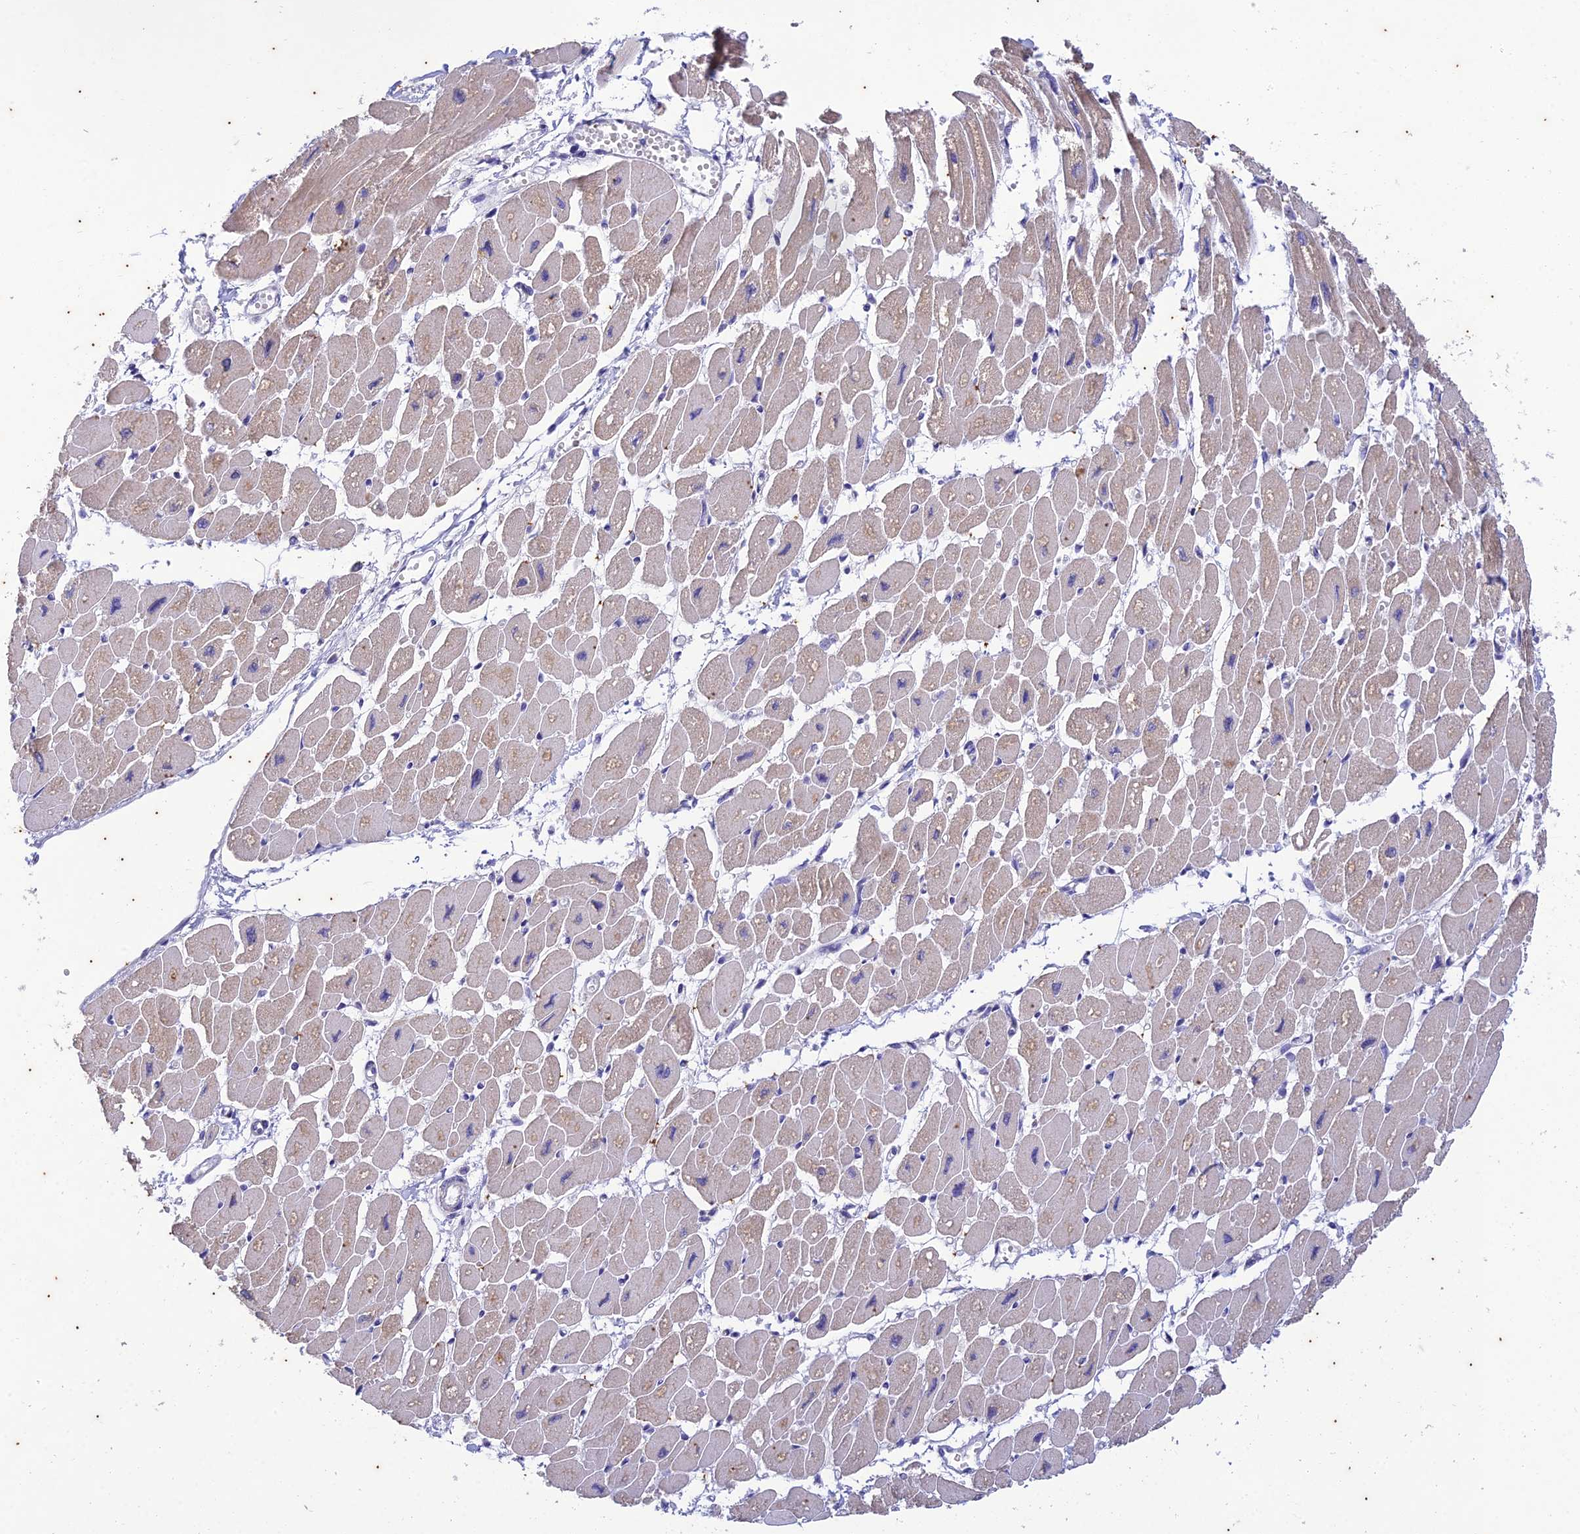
{"staining": {"intensity": "weak", "quantity": ">75%", "location": "cytoplasmic/membranous"}, "tissue": "heart muscle", "cell_type": "Cardiomyocytes", "image_type": "normal", "snomed": [{"axis": "morphology", "description": "Normal tissue, NOS"}, {"axis": "topography", "description": "Heart"}], "caption": "Weak cytoplasmic/membranous staining for a protein is appreciated in approximately >75% of cardiomyocytes of benign heart muscle using immunohistochemistry (IHC).", "gene": "TMEM40", "patient": {"sex": "female", "age": 54}}